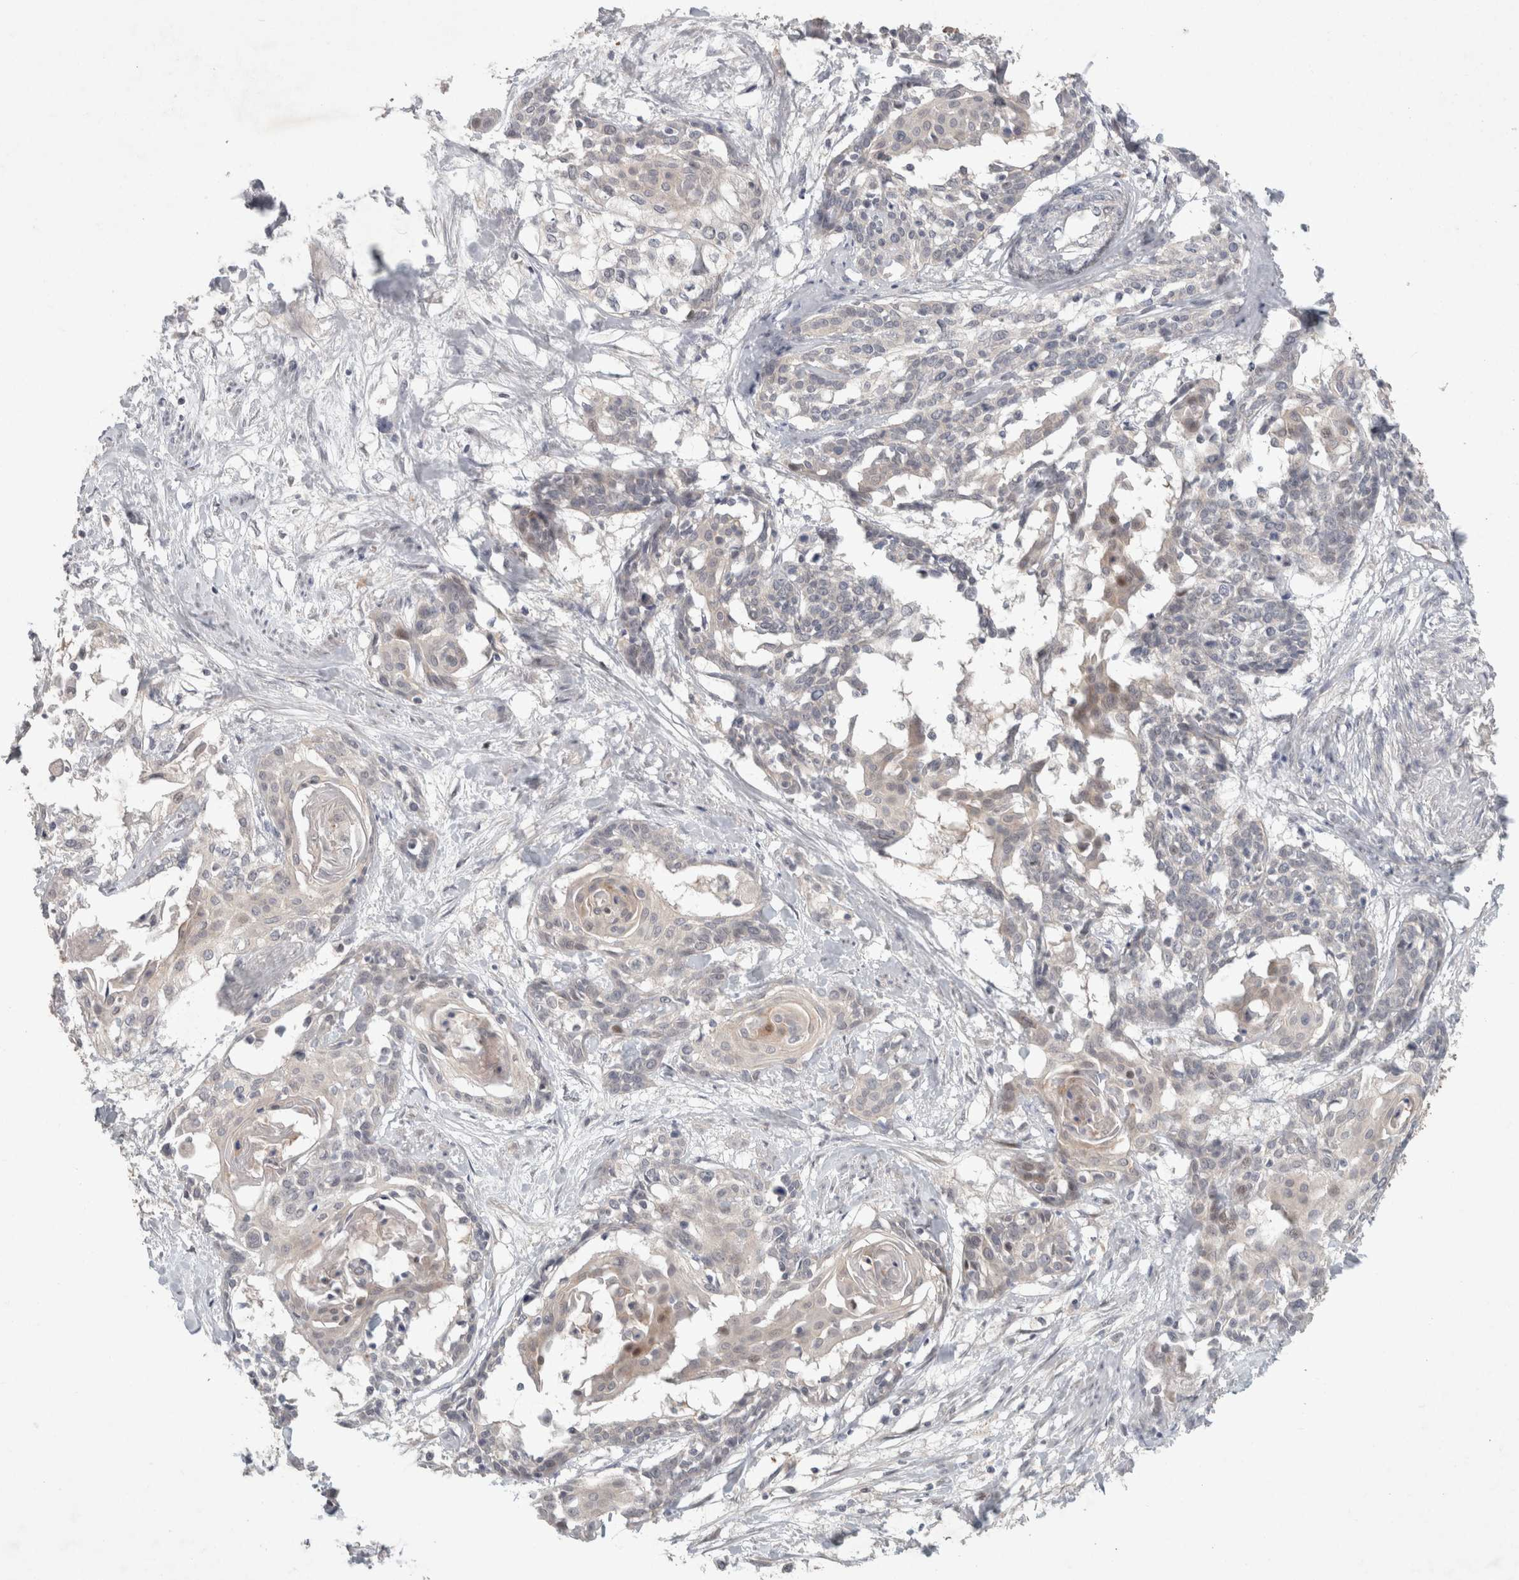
{"staining": {"intensity": "negative", "quantity": "none", "location": "none"}, "tissue": "cervical cancer", "cell_type": "Tumor cells", "image_type": "cancer", "snomed": [{"axis": "morphology", "description": "Squamous cell carcinoma, NOS"}, {"axis": "topography", "description": "Cervix"}], "caption": "This is an immunohistochemistry photomicrograph of human cervical cancer. There is no expression in tumor cells.", "gene": "RASAL2", "patient": {"sex": "female", "age": 57}}